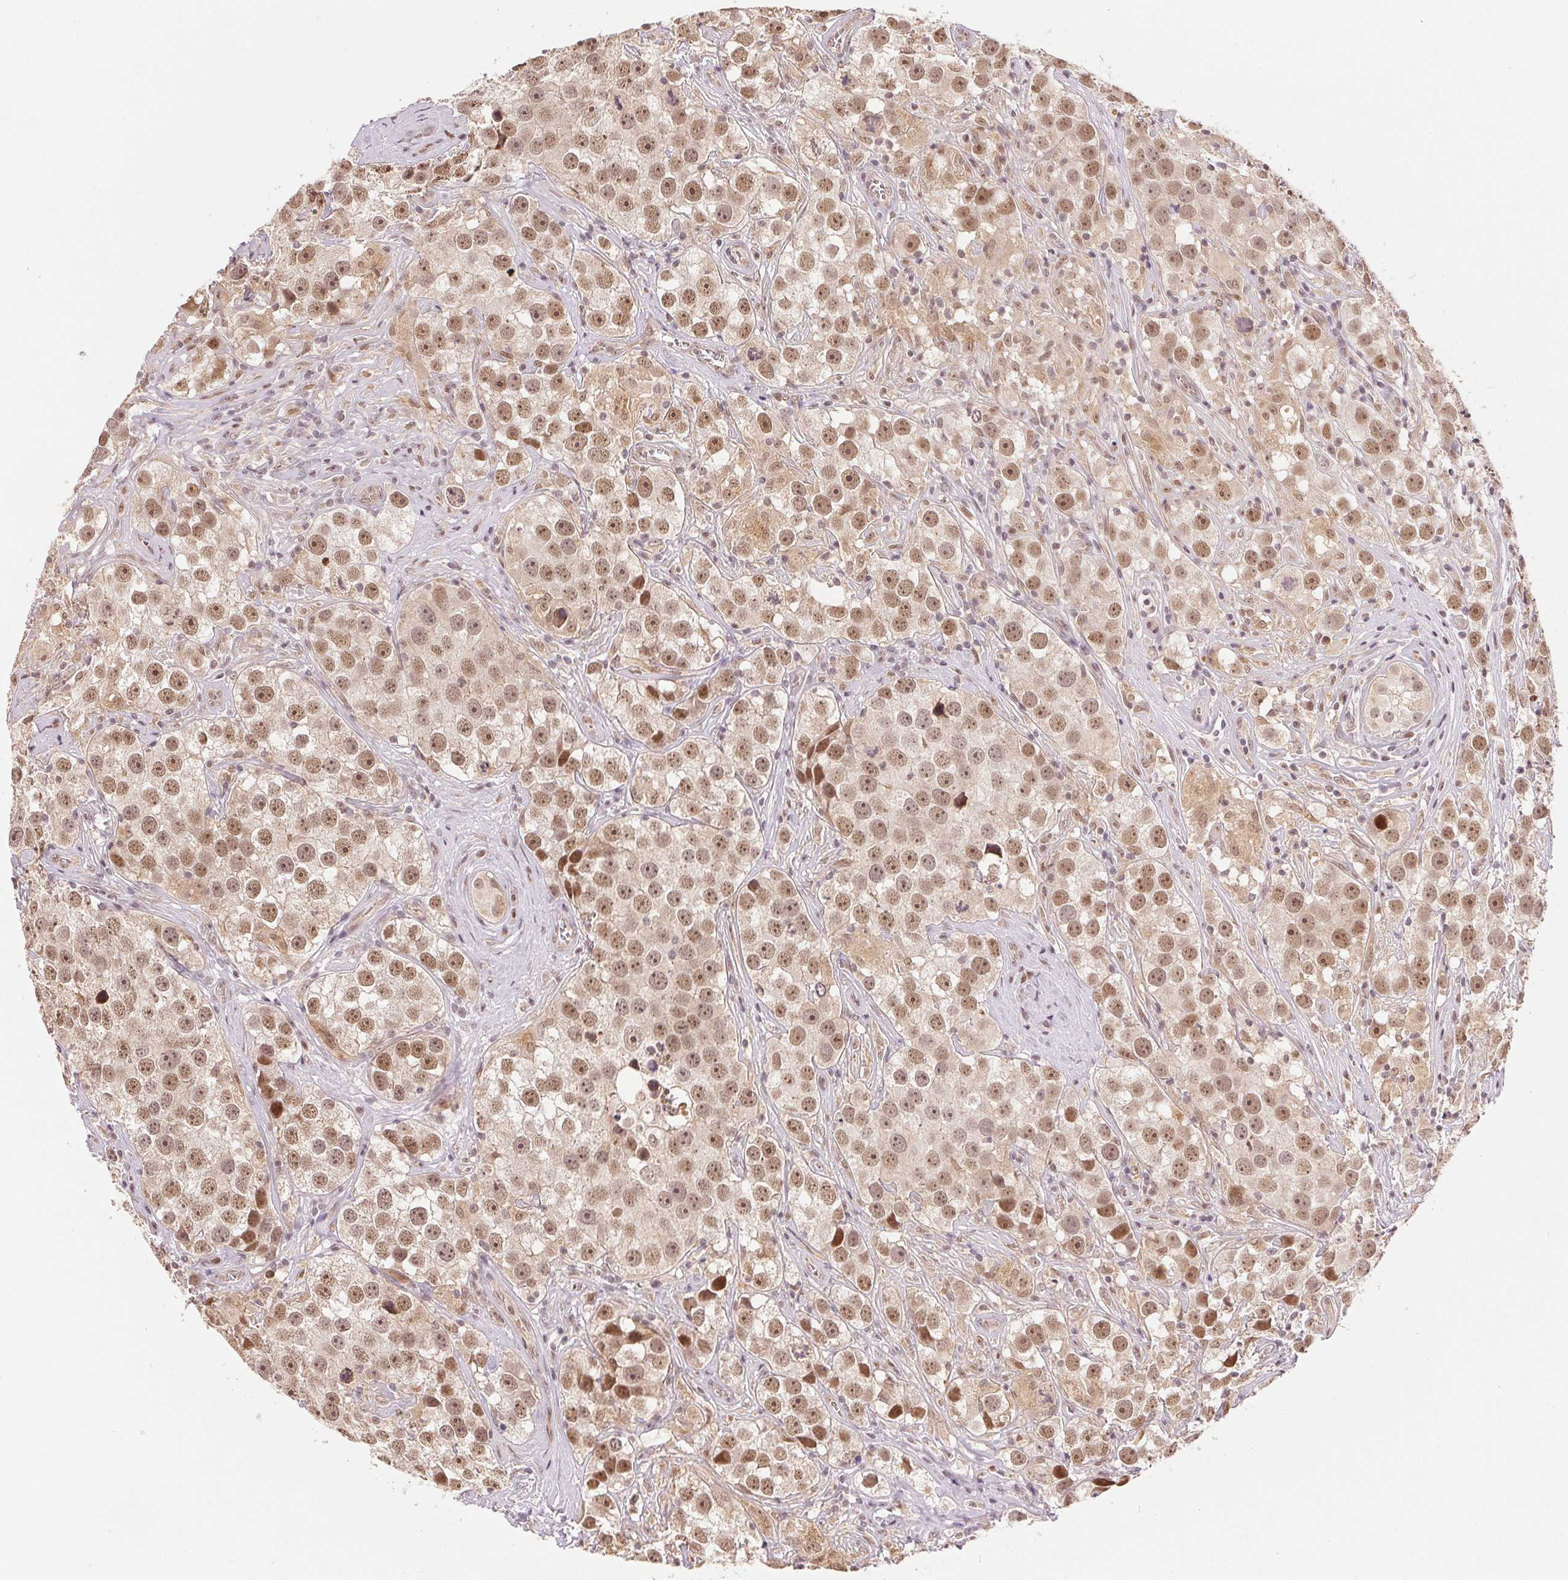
{"staining": {"intensity": "moderate", "quantity": ">75%", "location": "nuclear"}, "tissue": "testis cancer", "cell_type": "Tumor cells", "image_type": "cancer", "snomed": [{"axis": "morphology", "description": "Seminoma, NOS"}, {"axis": "topography", "description": "Testis"}], "caption": "Immunohistochemical staining of testis cancer displays medium levels of moderate nuclear protein positivity in approximately >75% of tumor cells.", "gene": "GRHL3", "patient": {"sex": "male", "age": 49}}